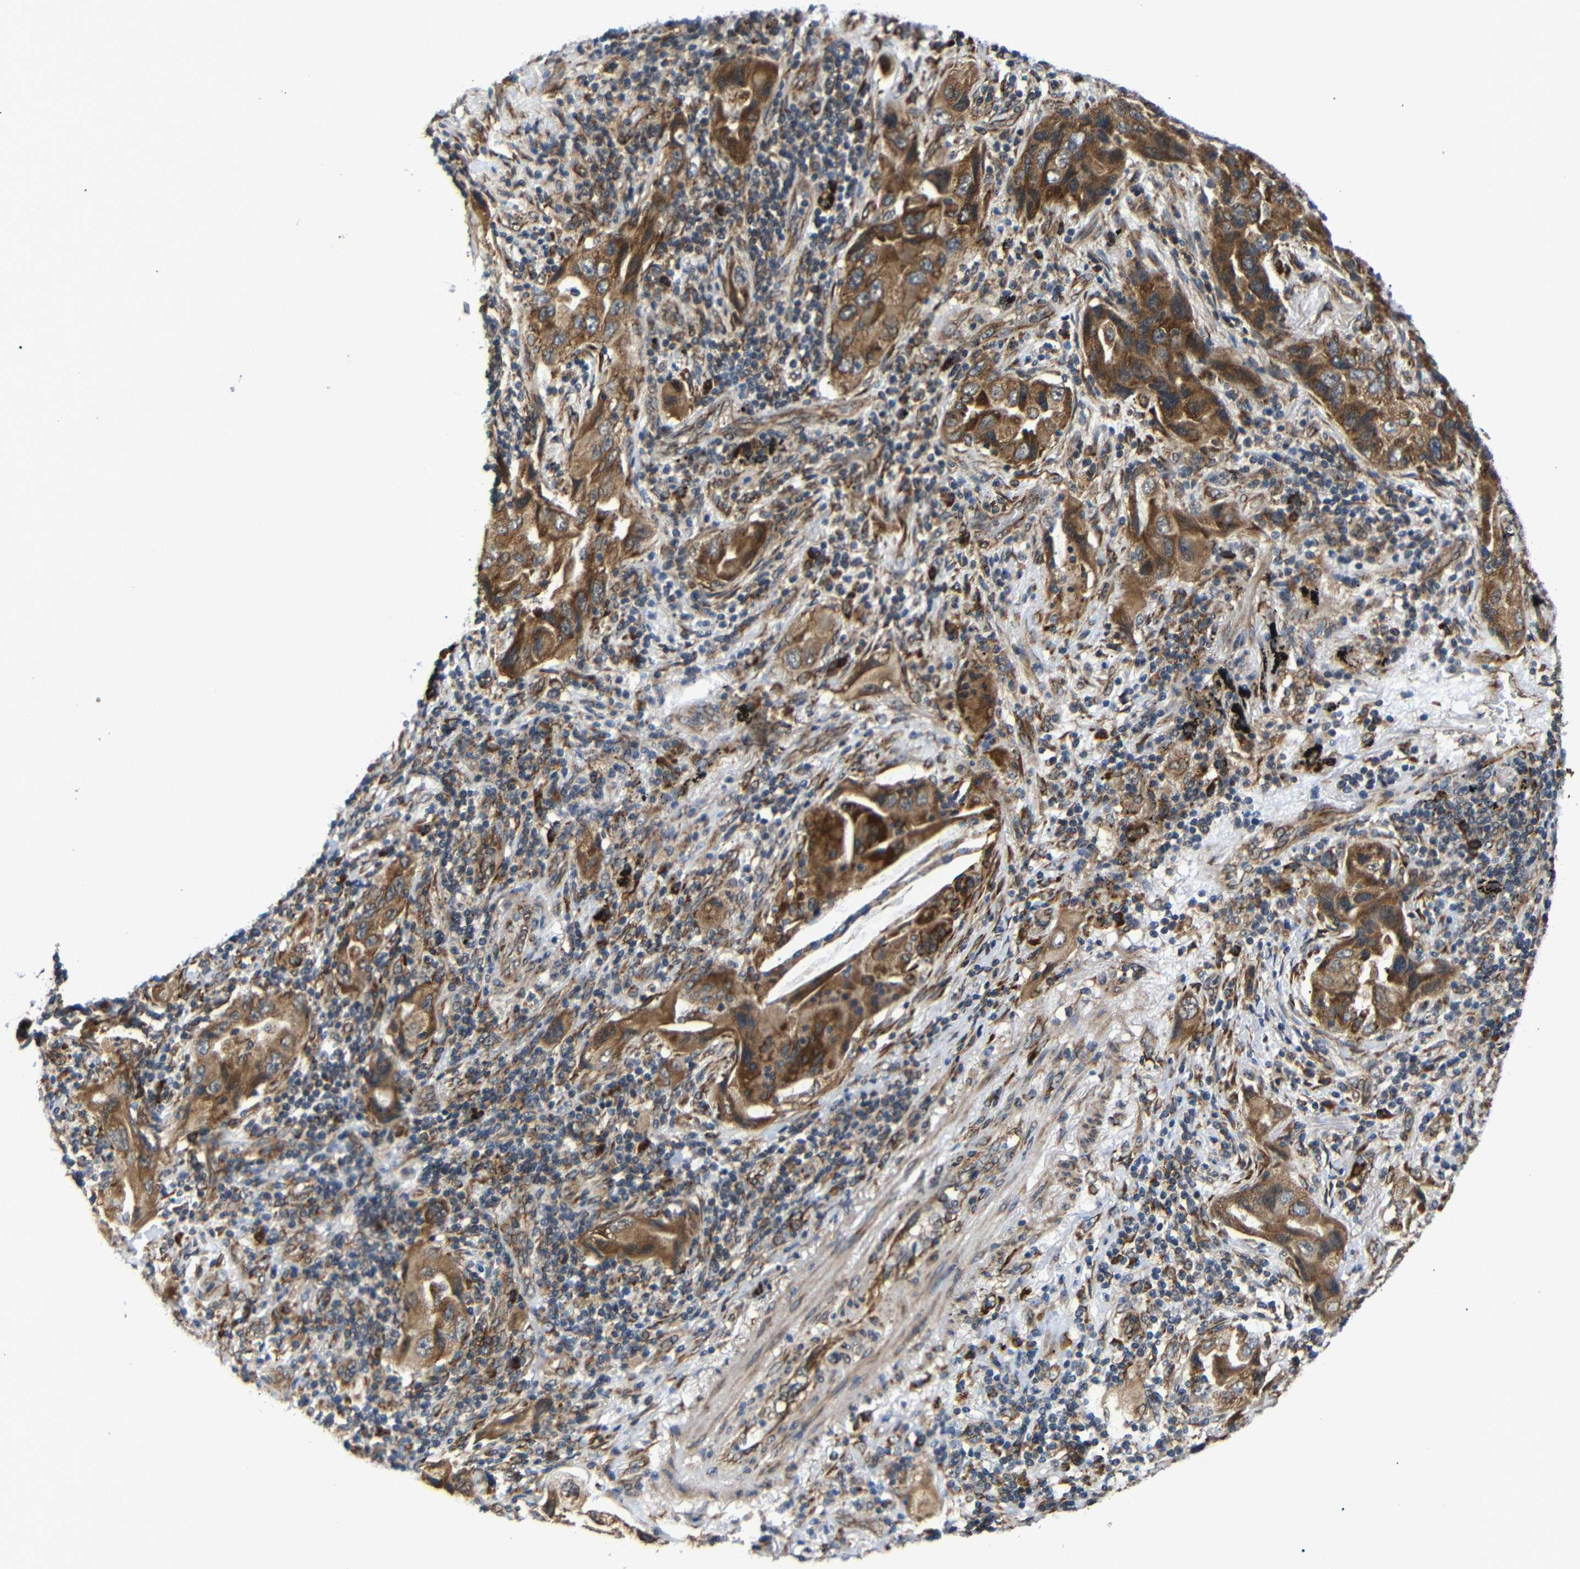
{"staining": {"intensity": "strong", "quantity": ">75%", "location": "cytoplasmic/membranous"}, "tissue": "lung cancer", "cell_type": "Tumor cells", "image_type": "cancer", "snomed": [{"axis": "morphology", "description": "Adenocarcinoma, NOS"}, {"axis": "topography", "description": "Lung"}], "caption": "About >75% of tumor cells in lung adenocarcinoma display strong cytoplasmic/membranous protein staining as visualized by brown immunohistochemical staining.", "gene": "KANK4", "patient": {"sex": "female", "age": 65}}